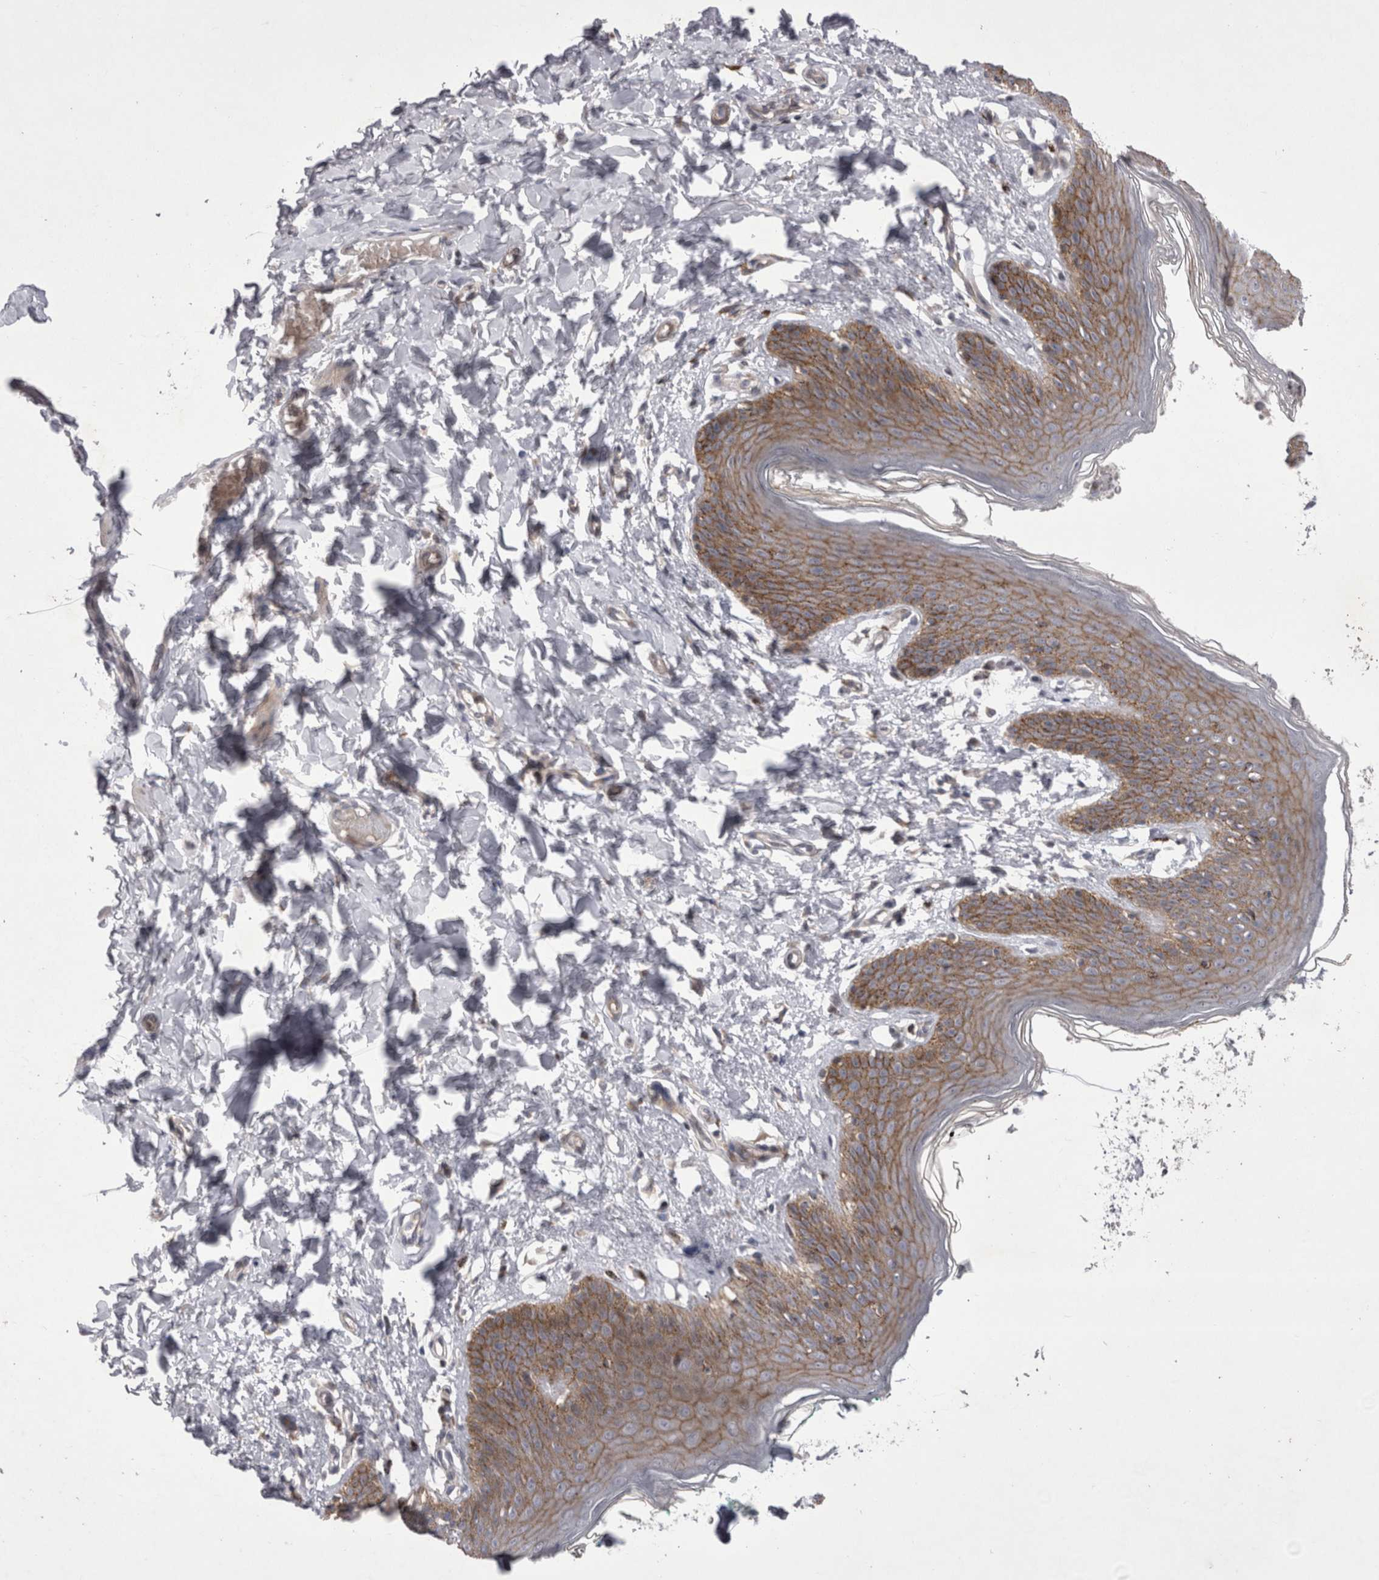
{"staining": {"intensity": "moderate", "quantity": ">75%", "location": "cytoplasmic/membranous"}, "tissue": "skin", "cell_type": "Epidermal cells", "image_type": "normal", "snomed": [{"axis": "morphology", "description": "Normal tissue, NOS"}, {"axis": "topography", "description": "Vulva"}], "caption": "Immunohistochemistry (IHC) staining of benign skin, which reveals medium levels of moderate cytoplasmic/membranous expression in approximately >75% of epidermal cells indicating moderate cytoplasmic/membranous protein positivity. The staining was performed using DAB (brown) for protein detection and nuclei were counterstained in hematoxylin (blue).", "gene": "NENF", "patient": {"sex": "female", "age": 66}}